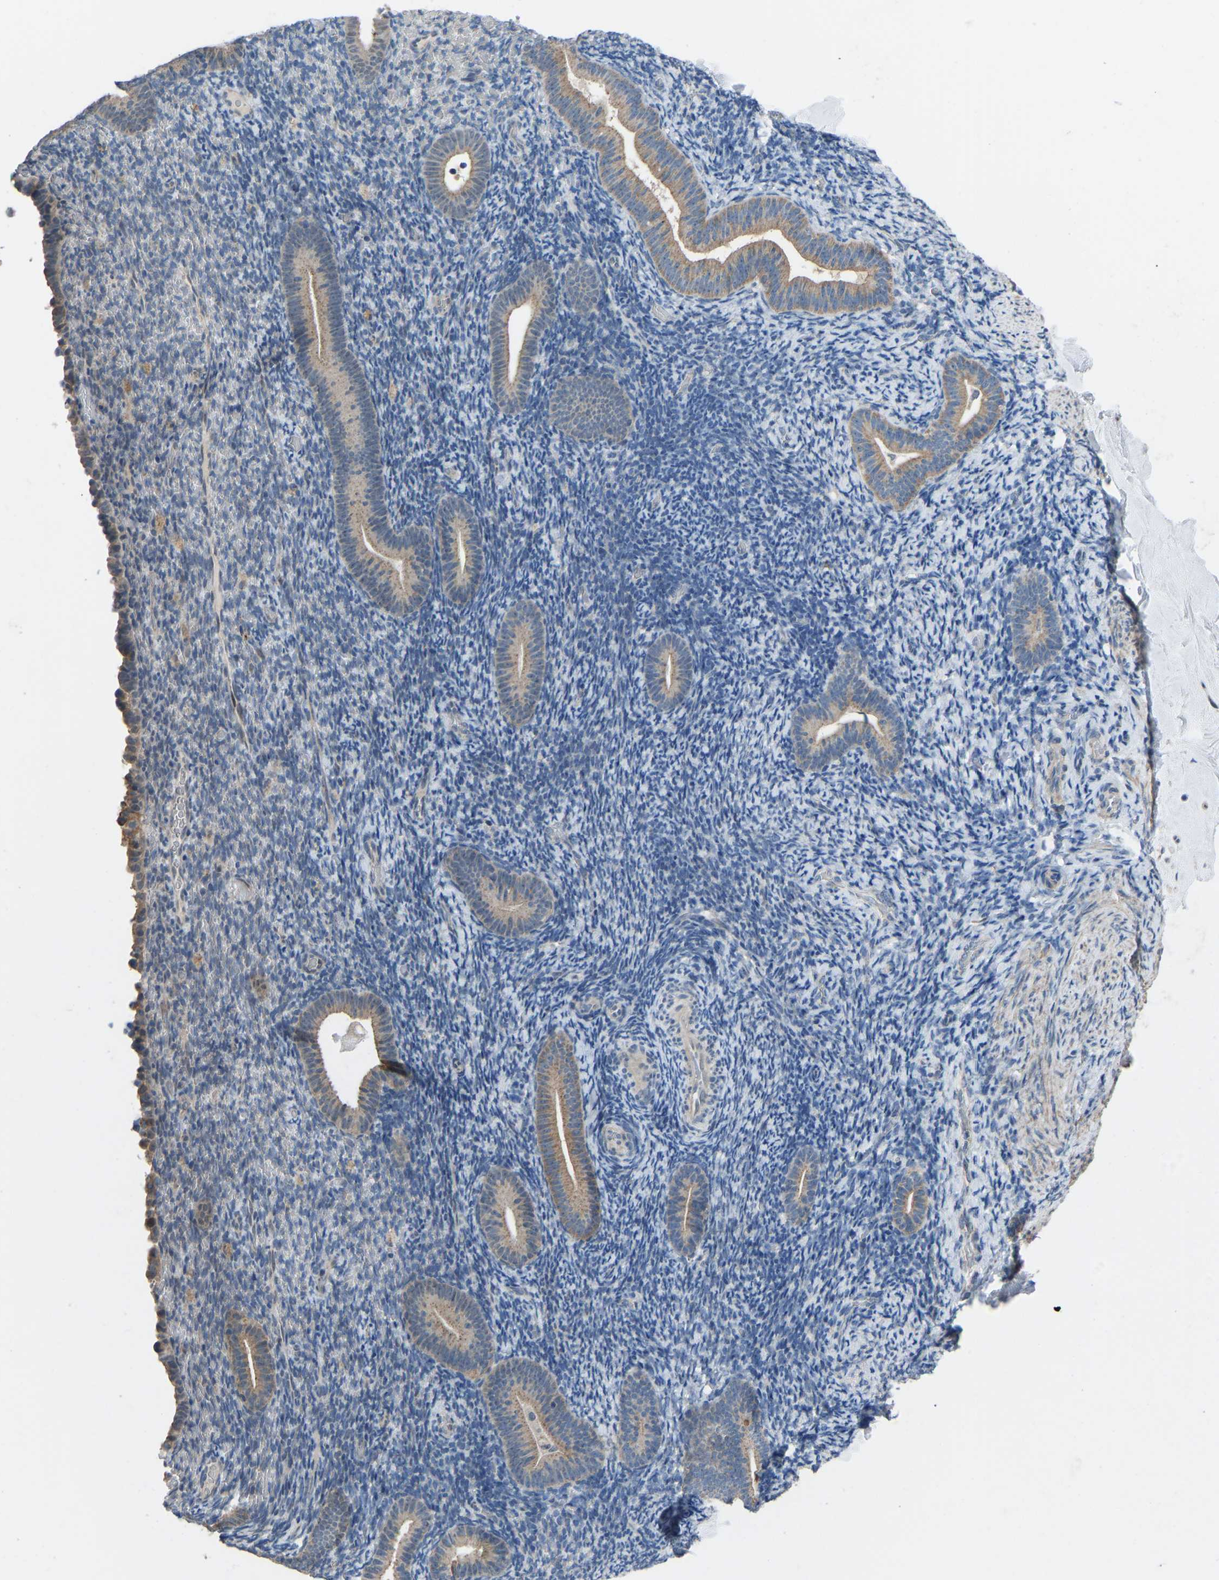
{"staining": {"intensity": "negative", "quantity": "none", "location": "none"}, "tissue": "endometrium", "cell_type": "Cells in endometrial stroma", "image_type": "normal", "snomed": [{"axis": "morphology", "description": "Normal tissue, NOS"}, {"axis": "topography", "description": "Endometrium"}], "caption": "The photomicrograph demonstrates no significant positivity in cells in endometrial stroma of endometrium.", "gene": "CDK2AP1", "patient": {"sex": "female", "age": 51}}